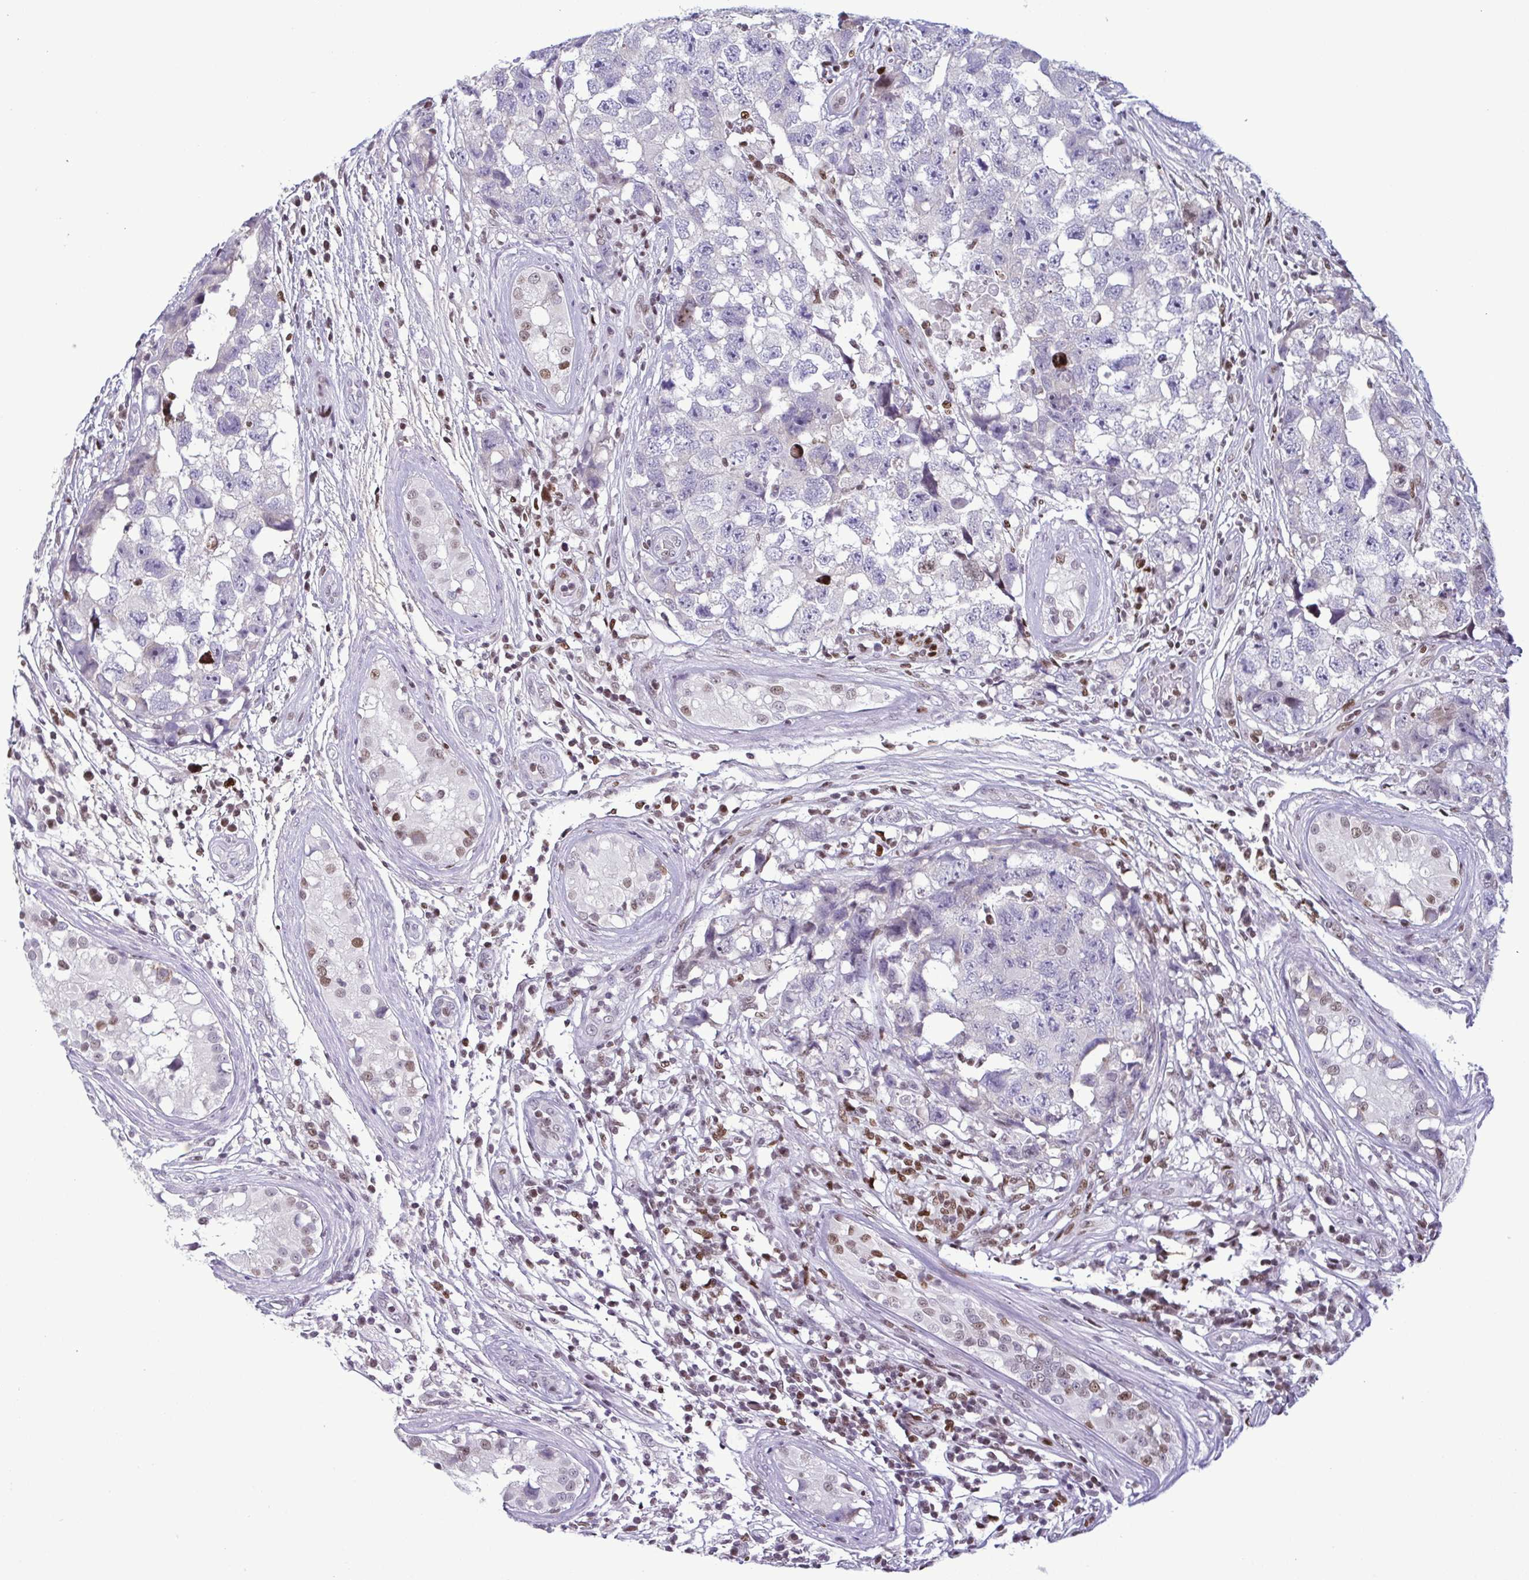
{"staining": {"intensity": "negative", "quantity": "none", "location": "none"}, "tissue": "testis cancer", "cell_type": "Tumor cells", "image_type": "cancer", "snomed": [{"axis": "morphology", "description": "Carcinoma, Embryonal, NOS"}, {"axis": "topography", "description": "Testis"}], "caption": "DAB immunohistochemical staining of testis cancer (embryonal carcinoma) shows no significant expression in tumor cells.", "gene": "IRF1", "patient": {"sex": "male", "age": 22}}